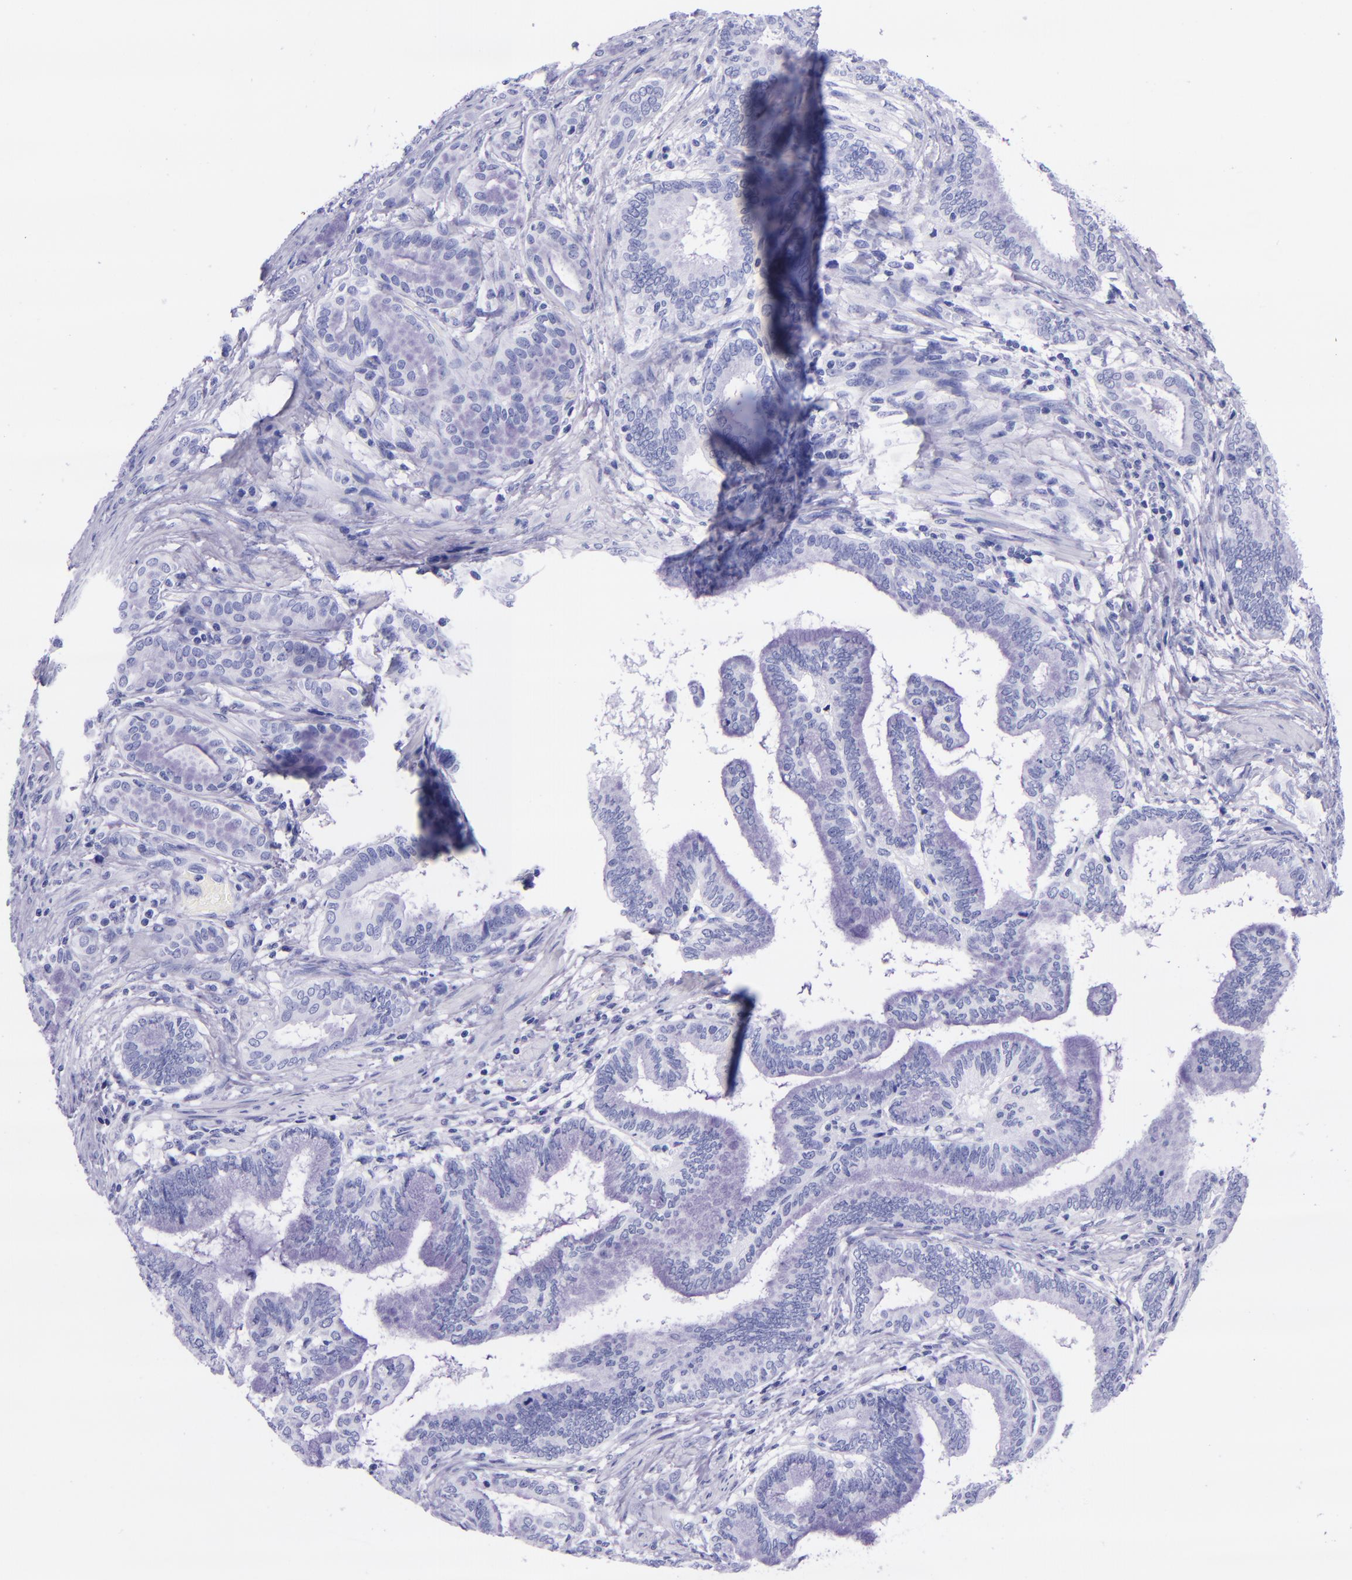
{"staining": {"intensity": "negative", "quantity": "none", "location": "none"}, "tissue": "pancreatic cancer", "cell_type": "Tumor cells", "image_type": "cancer", "snomed": [{"axis": "morphology", "description": "Adenocarcinoma, NOS"}, {"axis": "topography", "description": "Pancreas"}], "caption": "A high-resolution photomicrograph shows IHC staining of pancreatic cancer (adenocarcinoma), which reveals no significant positivity in tumor cells.", "gene": "MBP", "patient": {"sex": "female", "age": 64}}